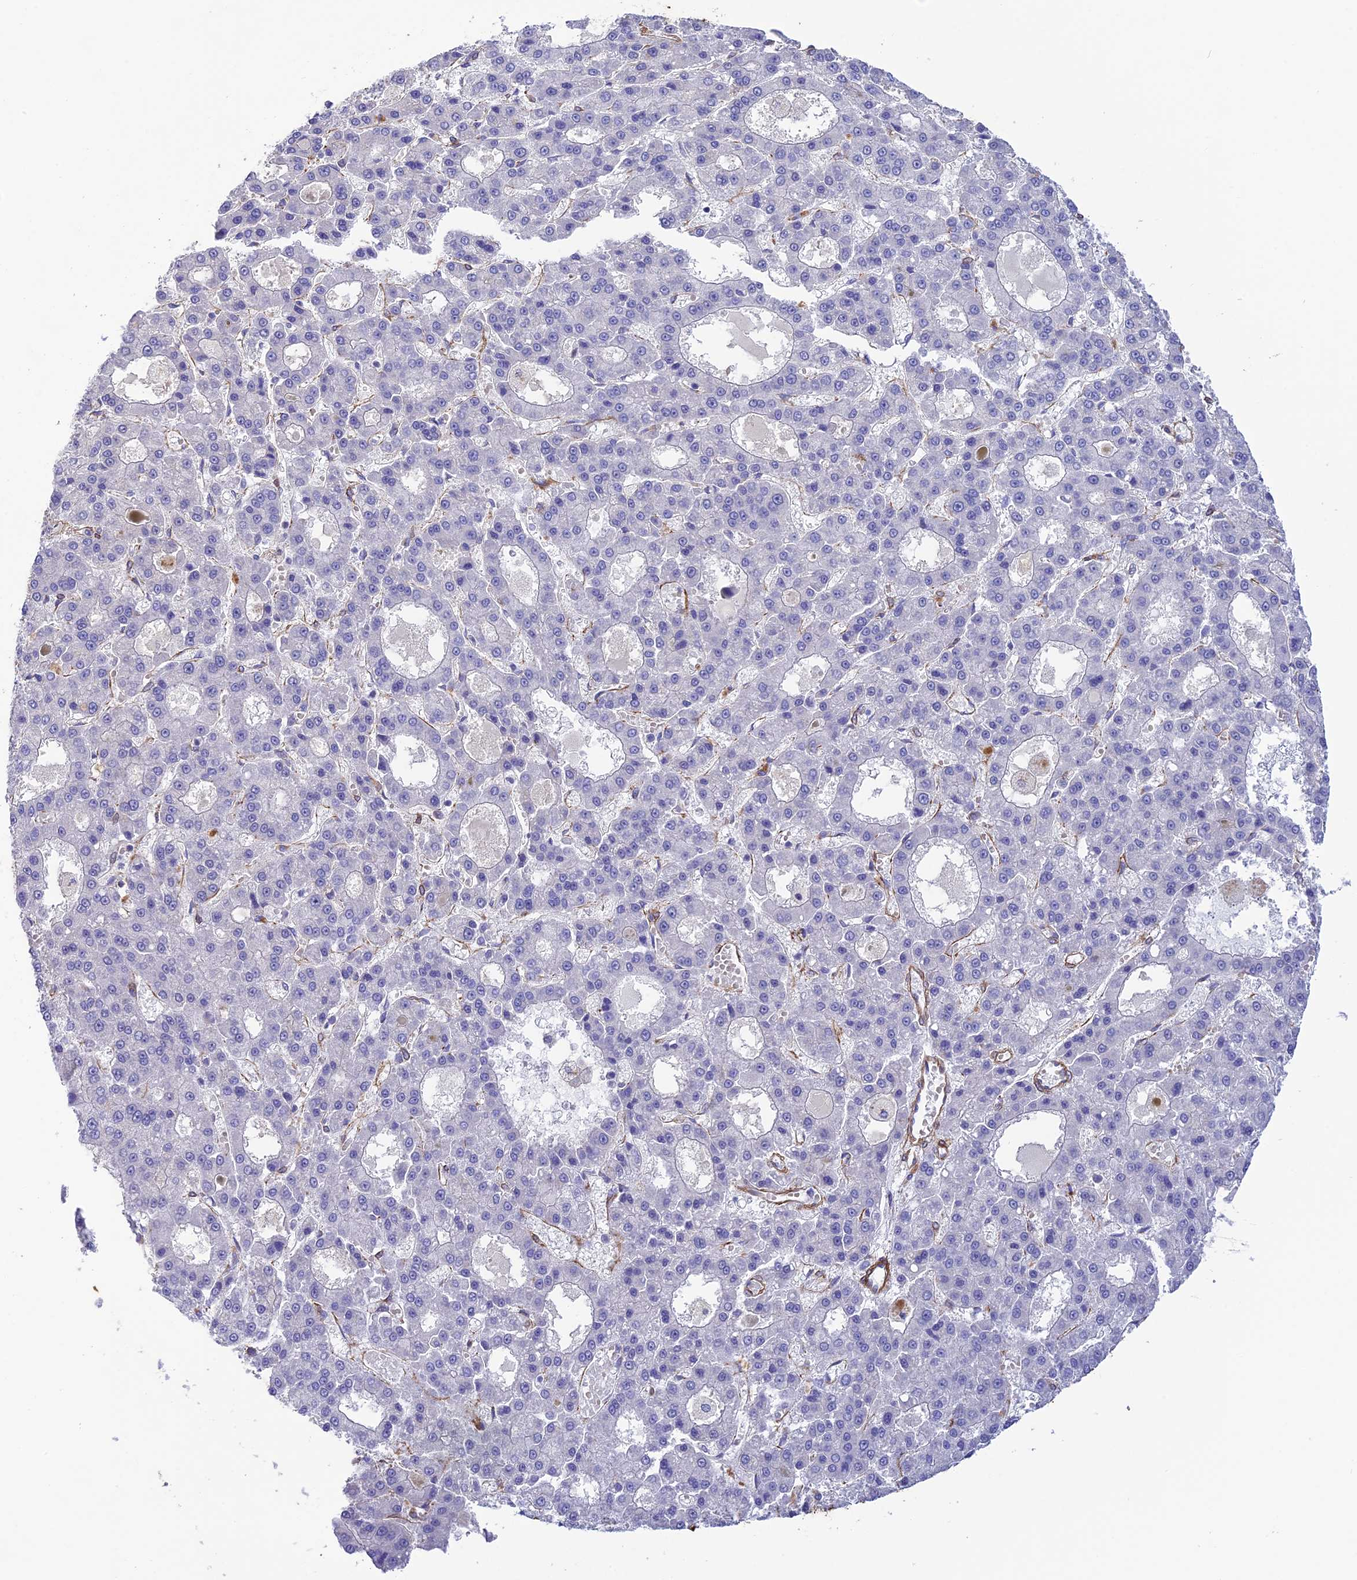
{"staining": {"intensity": "negative", "quantity": "none", "location": "none"}, "tissue": "liver cancer", "cell_type": "Tumor cells", "image_type": "cancer", "snomed": [{"axis": "morphology", "description": "Carcinoma, Hepatocellular, NOS"}, {"axis": "topography", "description": "Liver"}], "caption": "This is a micrograph of immunohistochemistry staining of liver cancer (hepatocellular carcinoma), which shows no positivity in tumor cells.", "gene": "TNS1", "patient": {"sex": "male", "age": 70}}